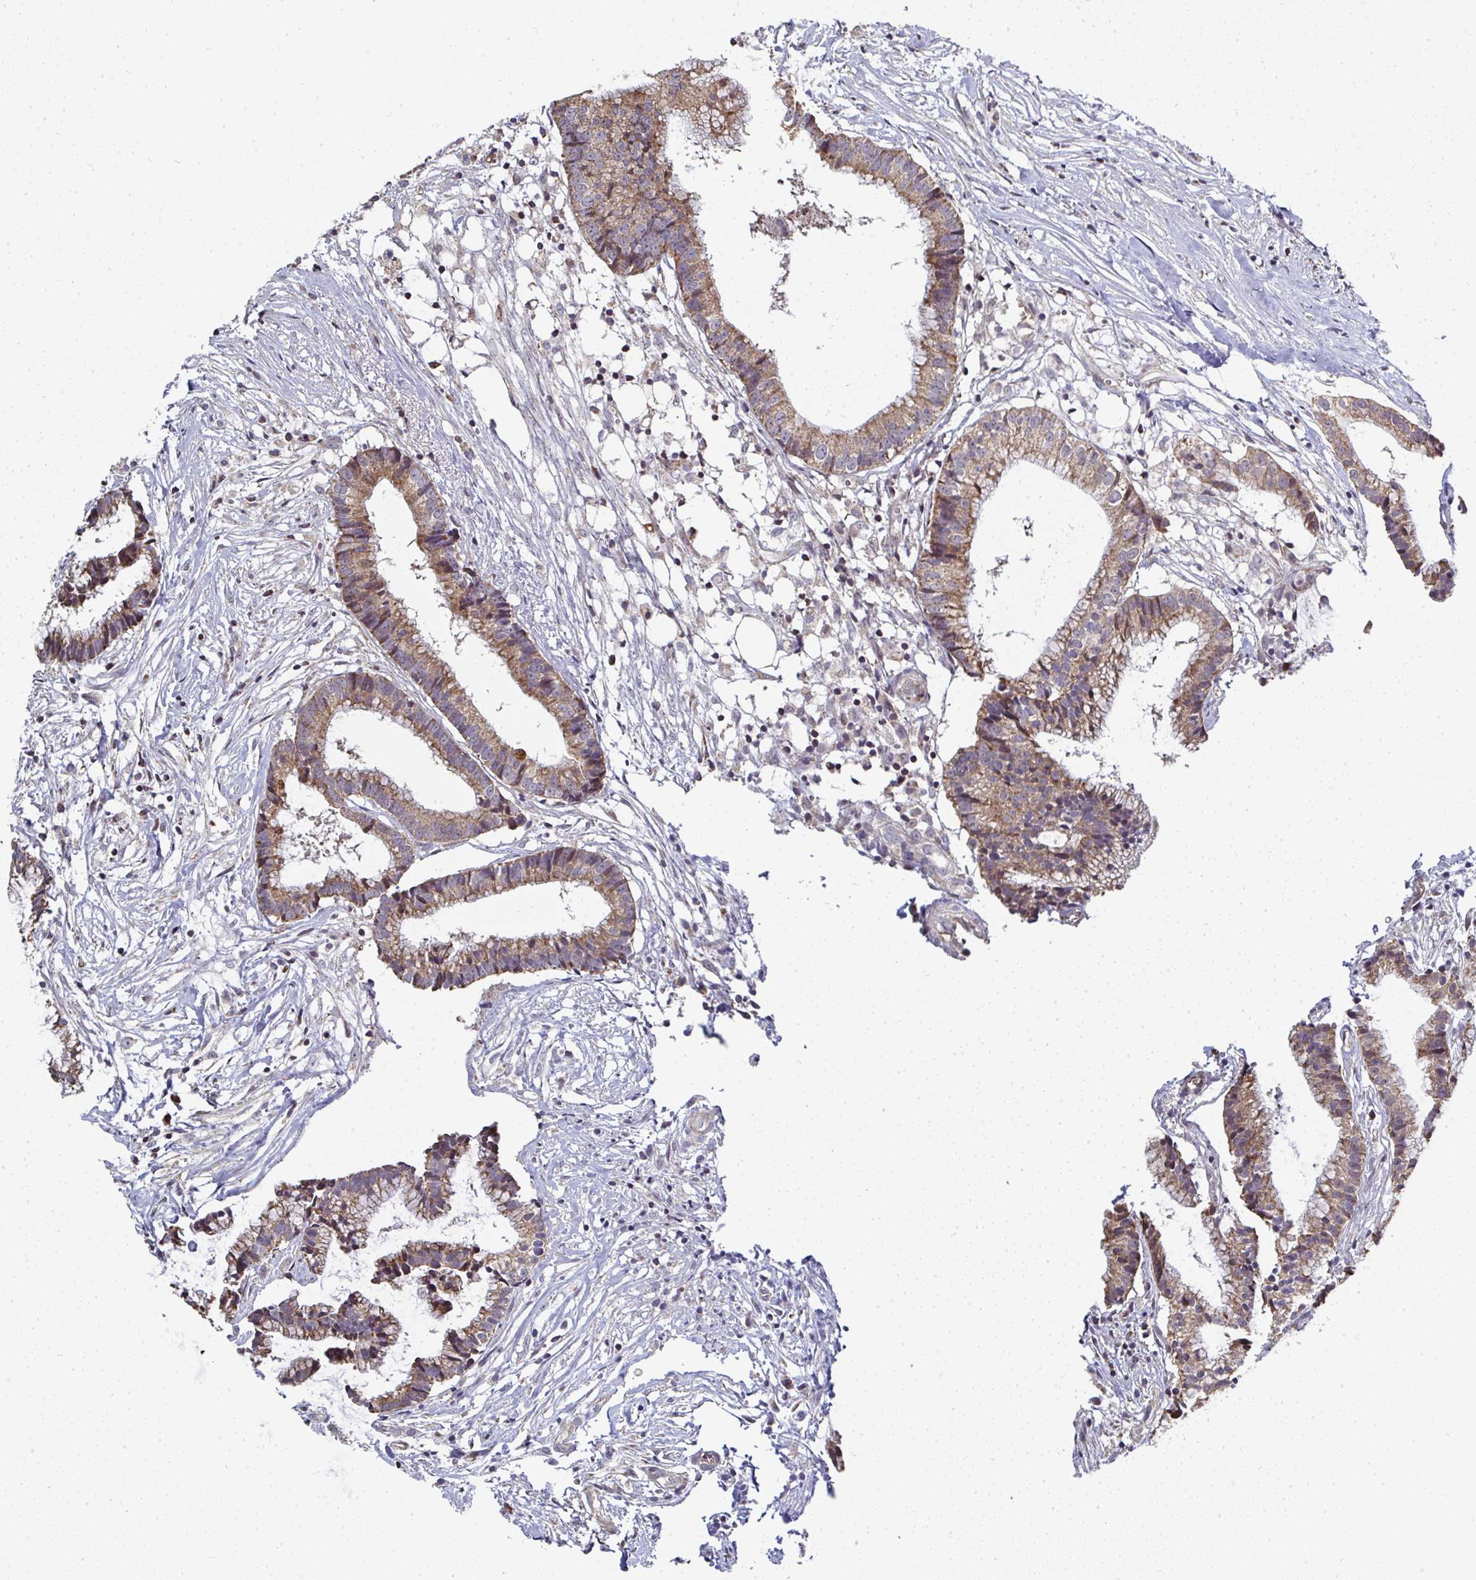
{"staining": {"intensity": "moderate", "quantity": ">75%", "location": "cytoplasmic/membranous"}, "tissue": "colorectal cancer", "cell_type": "Tumor cells", "image_type": "cancer", "snomed": [{"axis": "morphology", "description": "Adenocarcinoma, NOS"}, {"axis": "topography", "description": "Colon"}], "caption": "Brown immunohistochemical staining in human colorectal cancer (adenocarcinoma) displays moderate cytoplasmic/membranous staining in approximately >75% of tumor cells.", "gene": "AGTPBP1", "patient": {"sex": "female", "age": 78}}